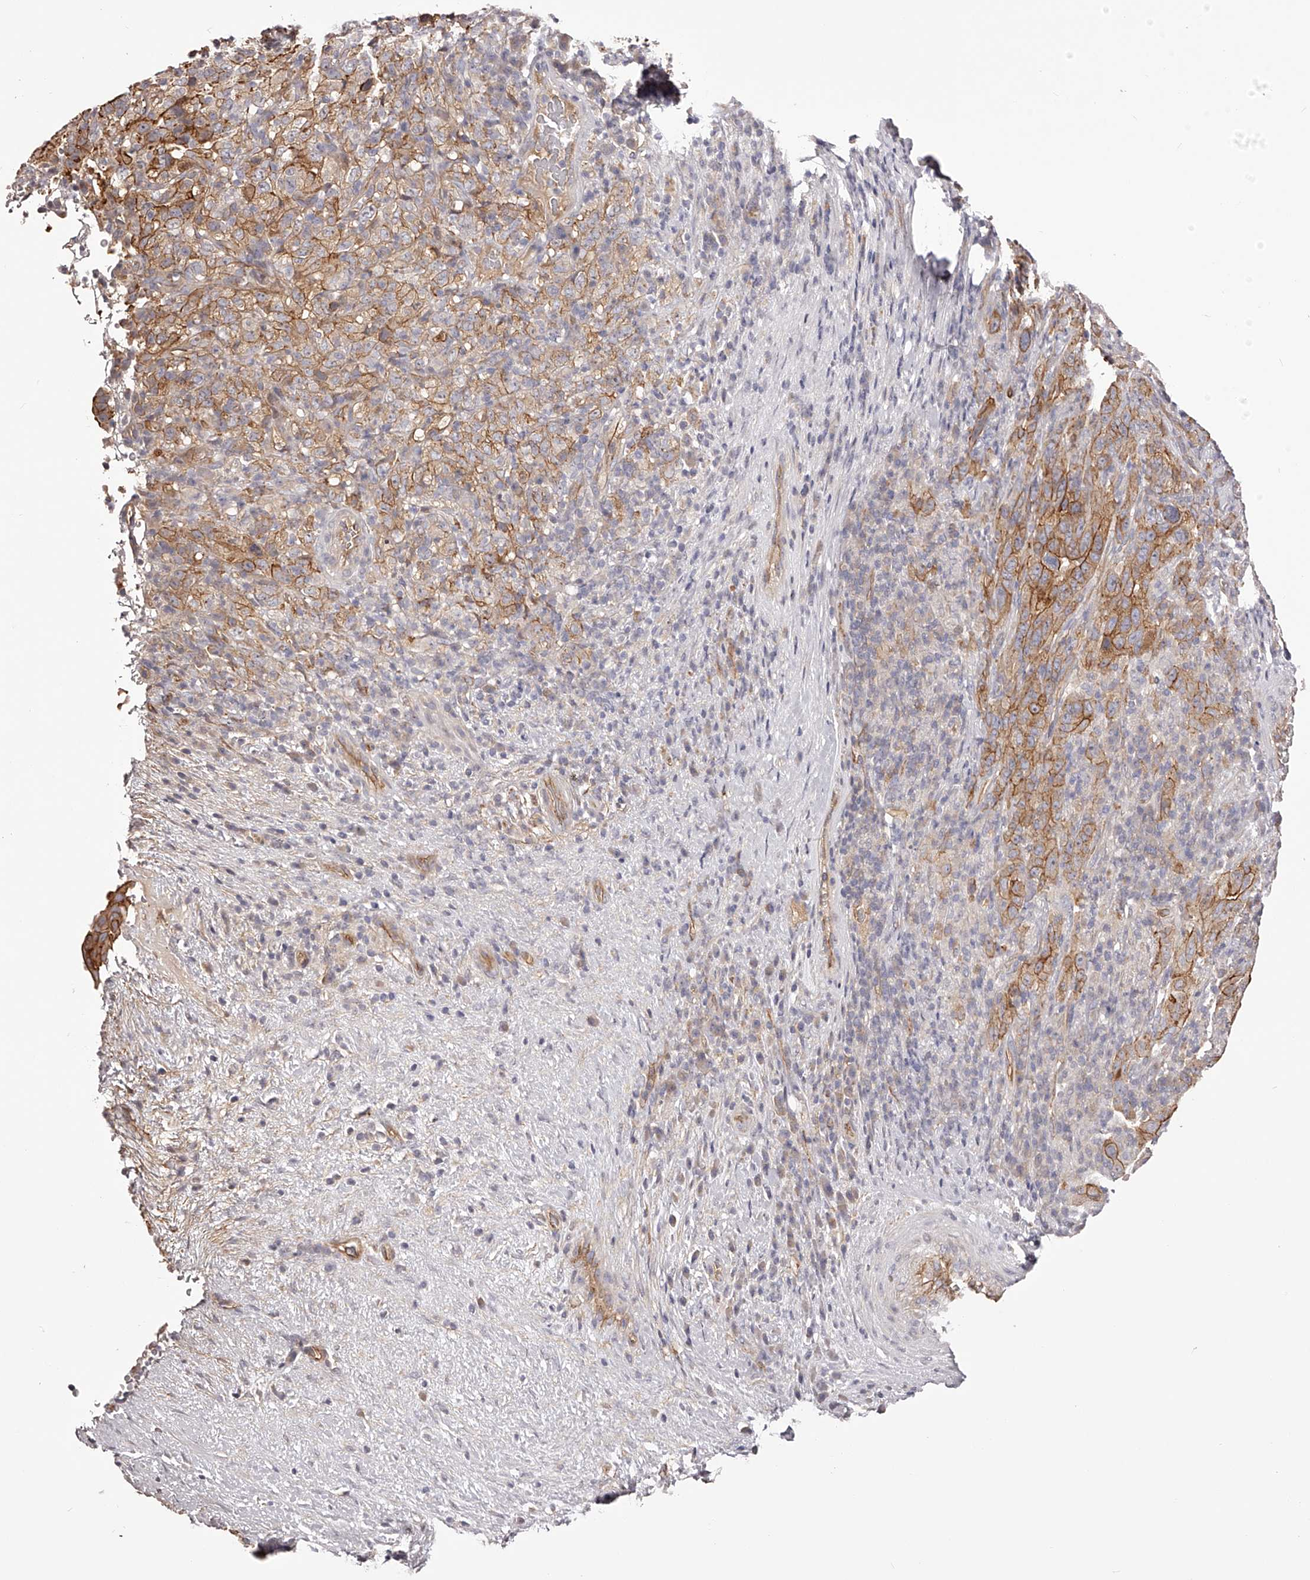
{"staining": {"intensity": "moderate", "quantity": ">75%", "location": "cytoplasmic/membranous"}, "tissue": "pancreatic cancer", "cell_type": "Tumor cells", "image_type": "cancer", "snomed": [{"axis": "morphology", "description": "Adenocarcinoma, NOS"}, {"axis": "topography", "description": "Pancreas"}], "caption": "Immunohistochemistry (IHC) photomicrograph of neoplastic tissue: human adenocarcinoma (pancreatic) stained using IHC demonstrates medium levels of moderate protein expression localized specifically in the cytoplasmic/membranous of tumor cells, appearing as a cytoplasmic/membranous brown color.", "gene": "LTV1", "patient": {"sex": "male", "age": 63}}